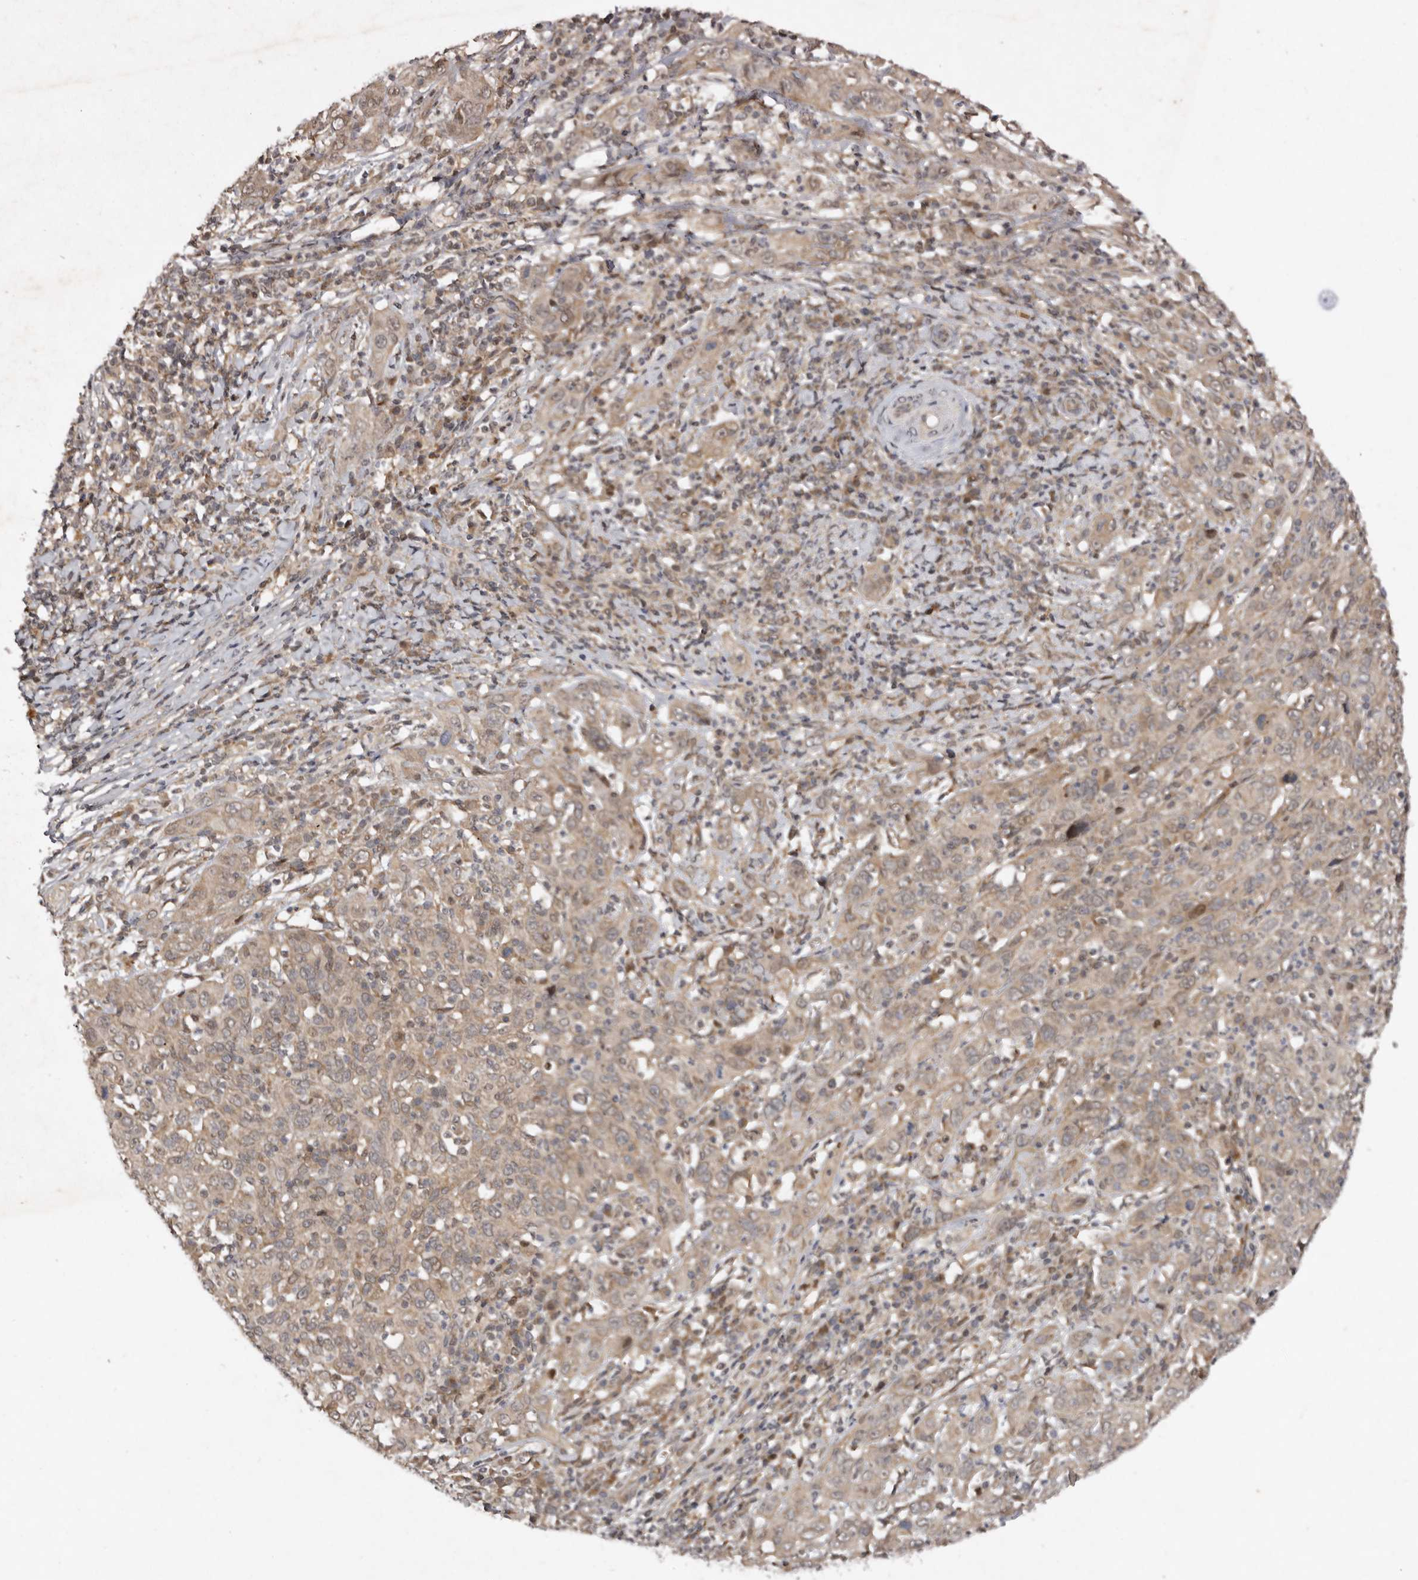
{"staining": {"intensity": "moderate", "quantity": ">75%", "location": "cytoplasmic/membranous"}, "tissue": "cervical cancer", "cell_type": "Tumor cells", "image_type": "cancer", "snomed": [{"axis": "morphology", "description": "Squamous cell carcinoma, NOS"}, {"axis": "topography", "description": "Cervix"}], "caption": "This histopathology image displays IHC staining of cervical cancer (squamous cell carcinoma), with medium moderate cytoplasmic/membranous positivity in about >75% of tumor cells.", "gene": "ABL1", "patient": {"sex": "female", "age": 46}}